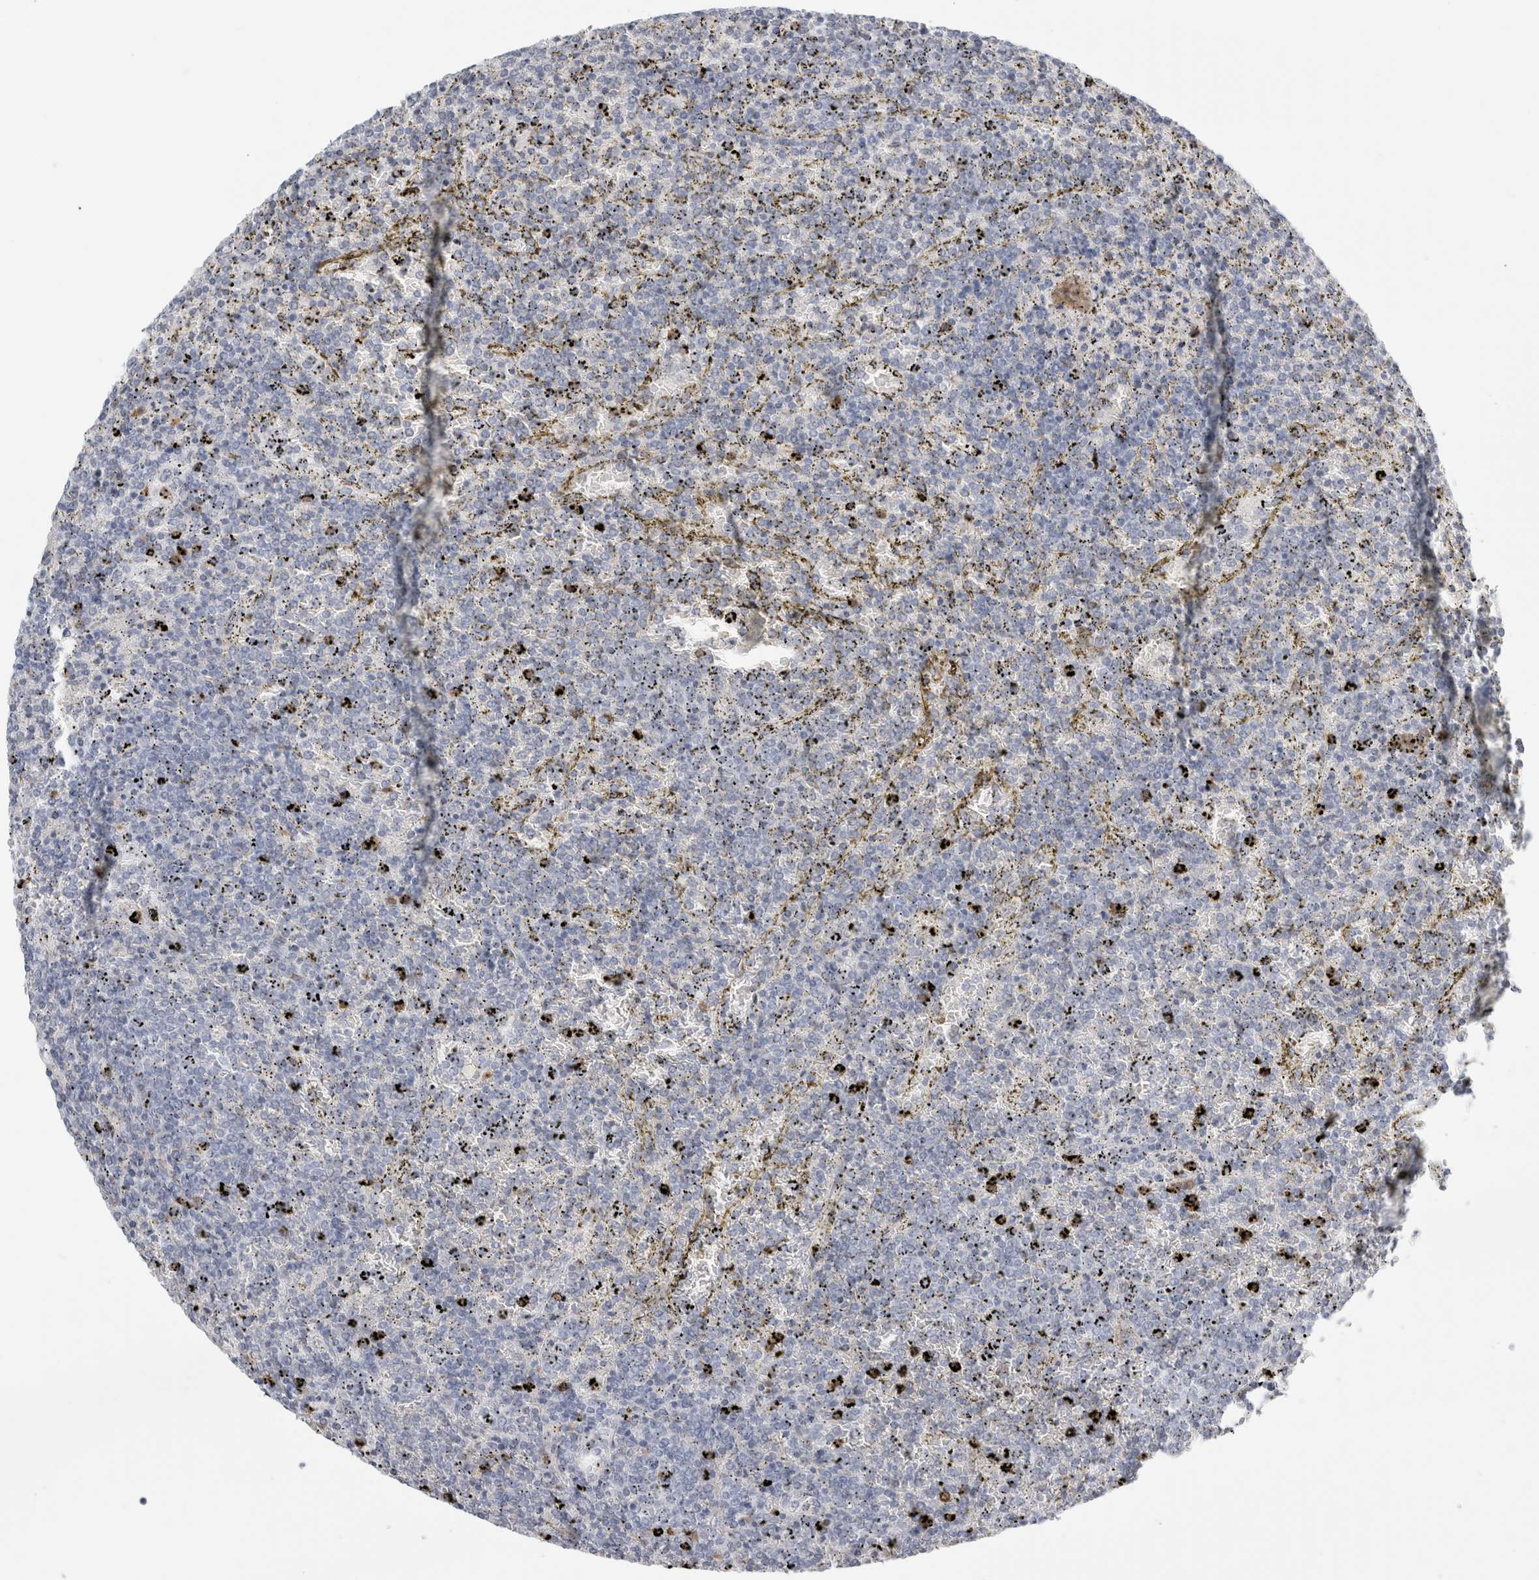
{"staining": {"intensity": "negative", "quantity": "none", "location": "none"}, "tissue": "lymphoma", "cell_type": "Tumor cells", "image_type": "cancer", "snomed": [{"axis": "morphology", "description": "Malignant lymphoma, non-Hodgkin's type, Low grade"}, {"axis": "topography", "description": "Spleen"}], "caption": "Lymphoma stained for a protein using immunohistochemistry demonstrates no staining tumor cells.", "gene": "P2RY2", "patient": {"sex": "female", "age": 77}}